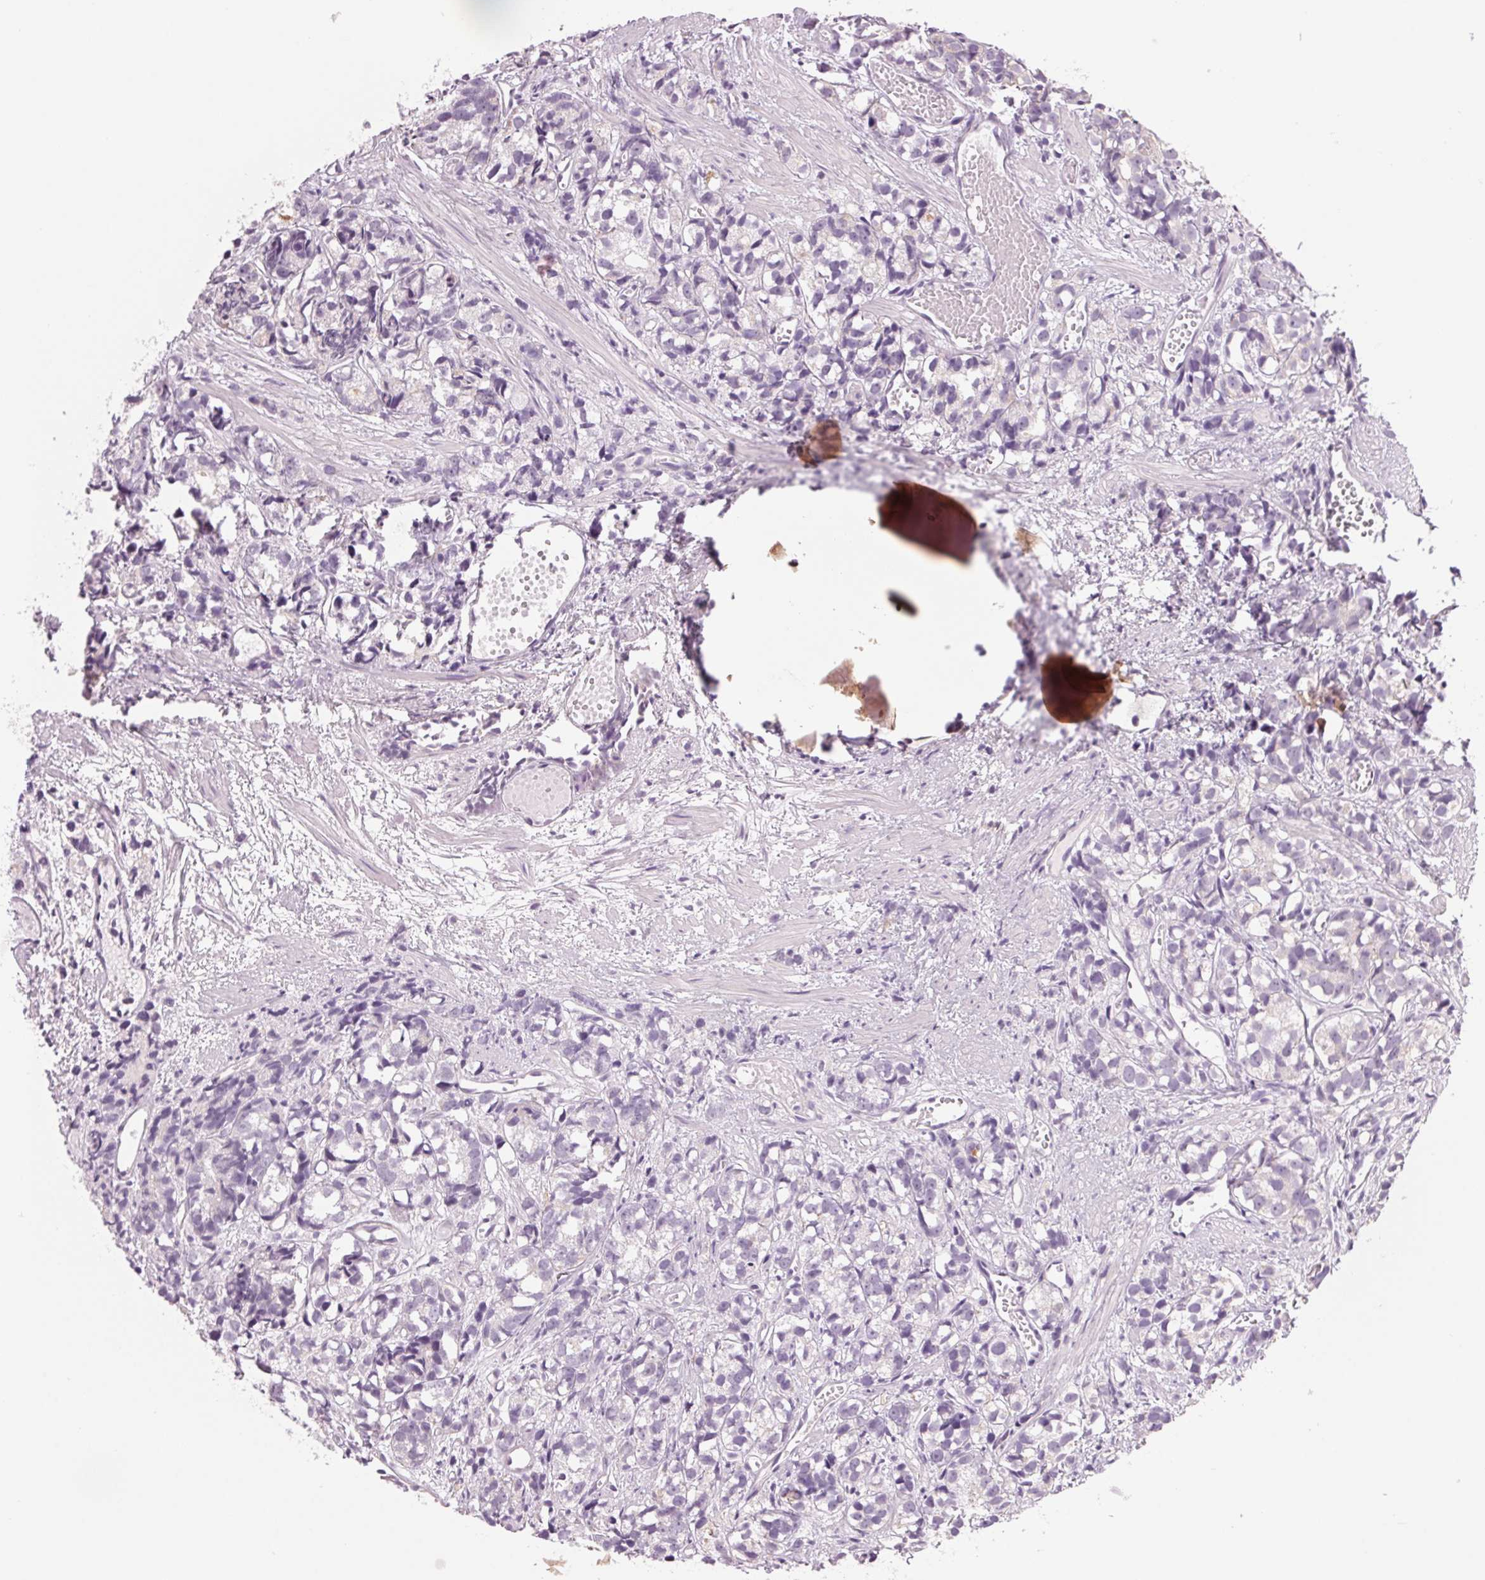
{"staining": {"intensity": "weak", "quantity": "<25%", "location": "nuclear"}, "tissue": "prostate cancer", "cell_type": "Tumor cells", "image_type": "cancer", "snomed": [{"axis": "morphology", "description": "Adenocarcinoma, High grade"}, {"axis": "topography", "description": "Prostate"}], "caption": "An image of prostate high-grade adenocarcinoma stained for a protein demonstrates no brown staining in tumor cells. The staining was performed using DAB (3,3'-diaminobenzidine) to visualize the protein expression in brown, while the nuclei were stained in blue with hematoxylin (Magnification: 20x).", "gene": "MPO", "patient": {"sex": "male", "age": 77}}